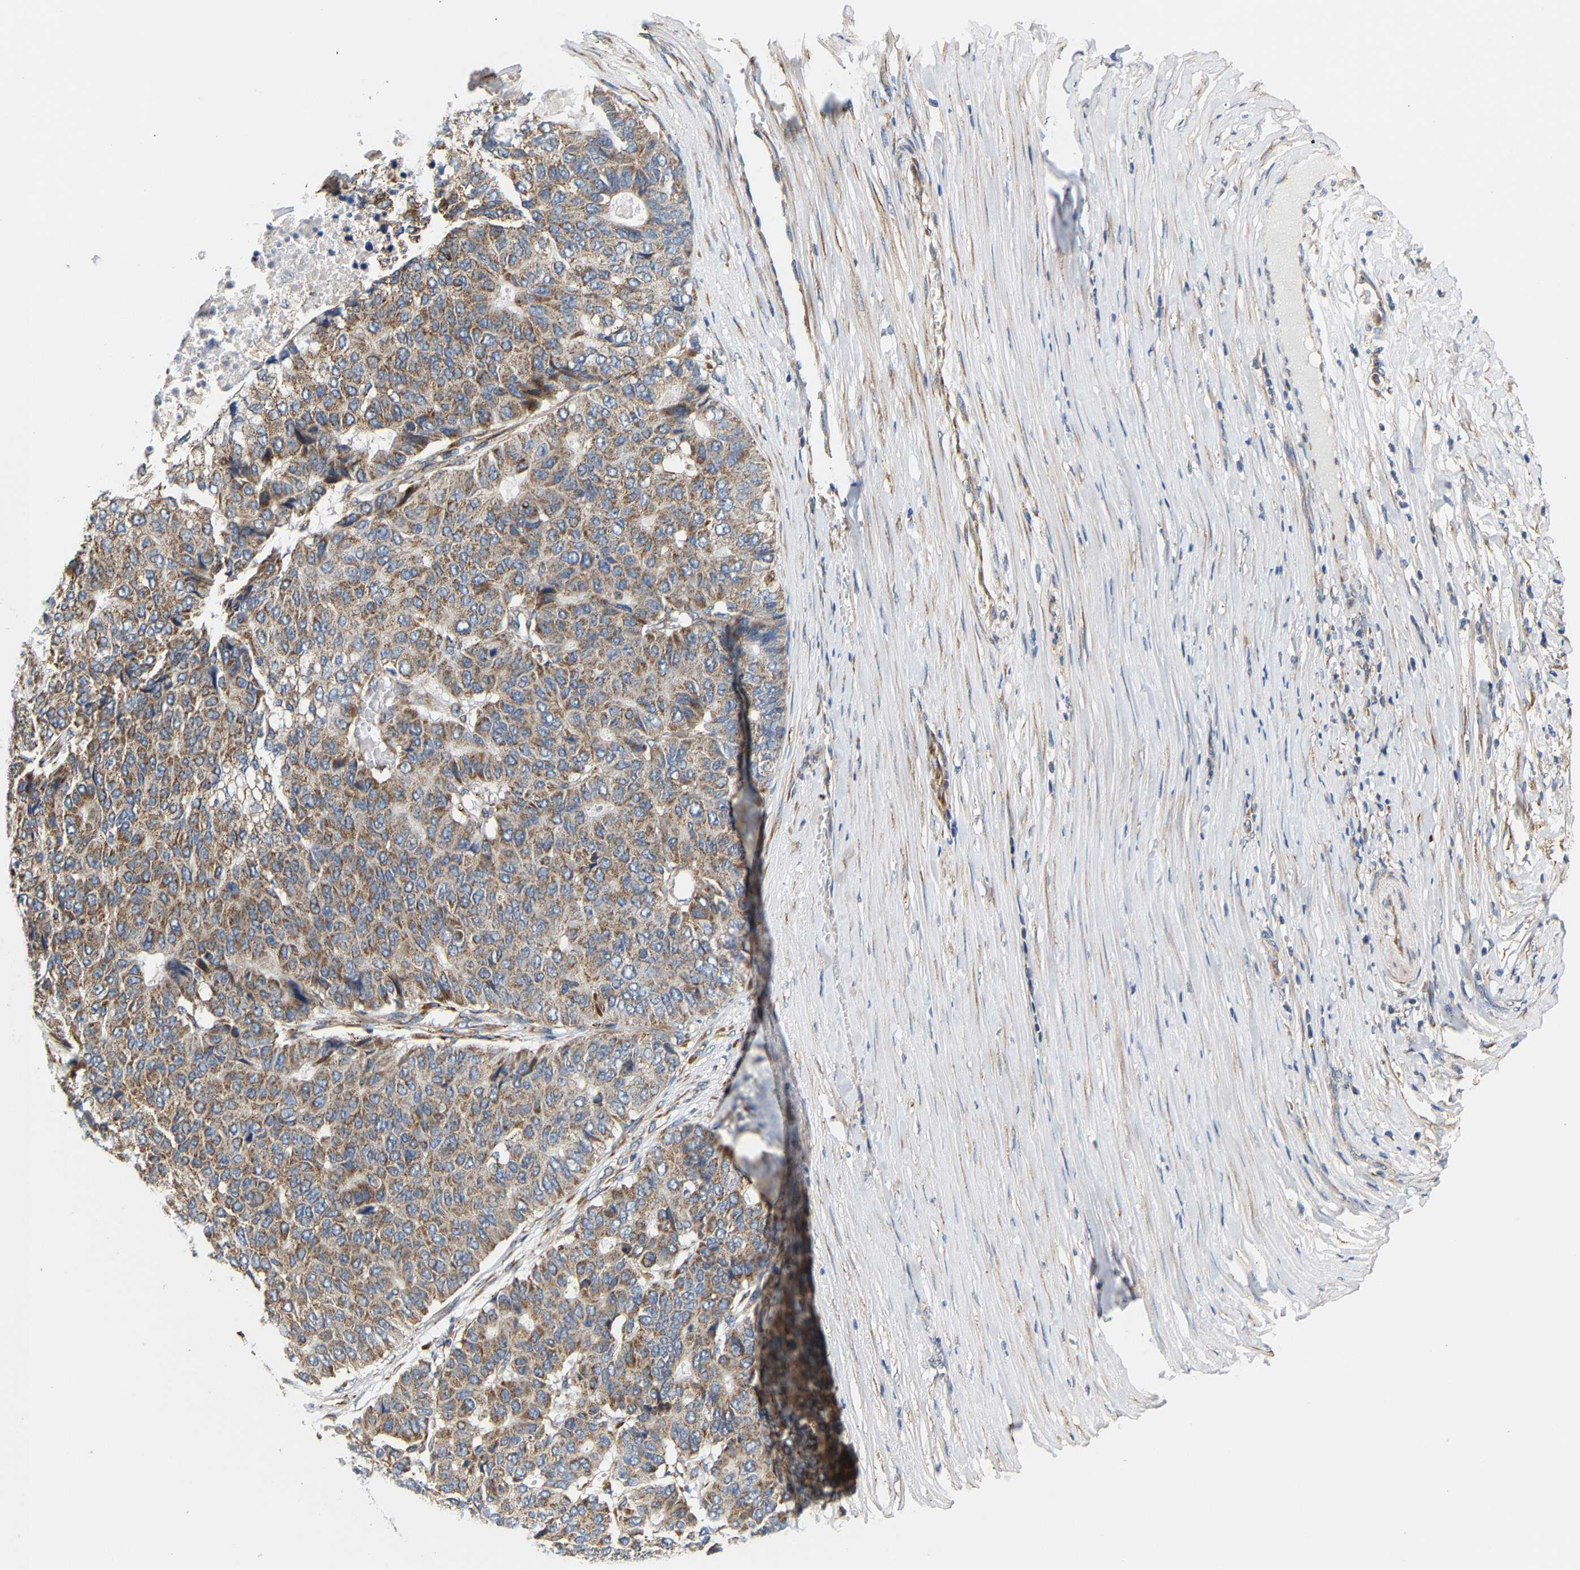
{"staining": {"intensity": "moderate", "quantity": ">75%", "location": "cytoplasmic/membranous"}, "tissue": "pancreatic cancer", "cell_type": "Tumor cells", "image_type": "cancer", "snomed": [{"axis": "morphology", "description": "Adenocarcinoma, NOS"}, {"axis": "topography", "description": "Pancreas"}], "caption": "An image of human pancreatic cancer stained for a protein reveals moderate cytoplasmic/membranous brown staining in tumor cells.", "gene": "TMEM168", "patient": {"sex": "male", "age": 50}}